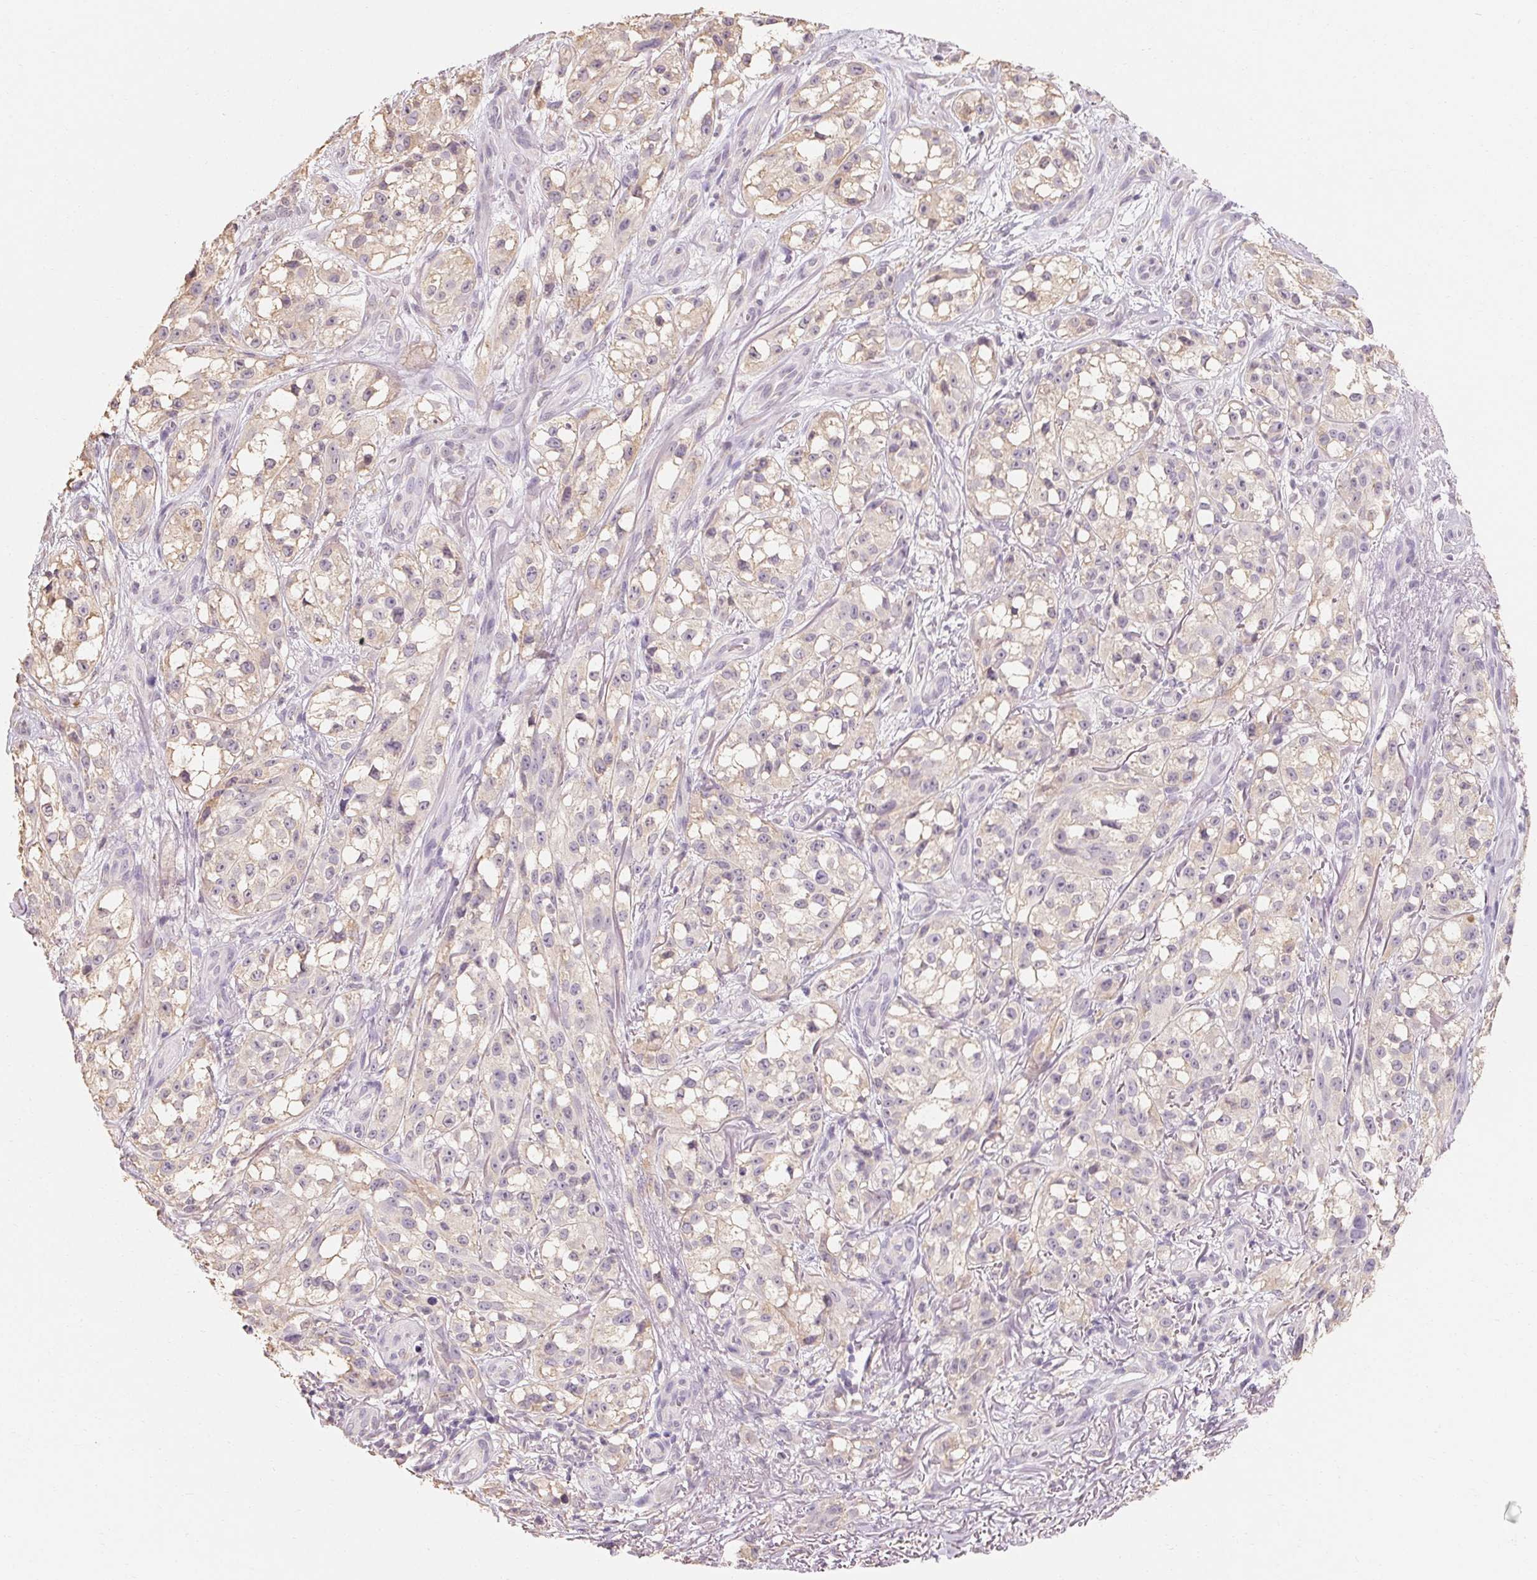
{"staining": {"intensity": "negative", "quantity": "none", "location": "none"}, "tissue": "melanoma", "cell_type": "Tumor cells", "image_type": "cancer", "snomed": [{"axis": "morphology", "description": "Malignant melanoma, NOS"}, {"axis": "topography", "description": "Skin"}], "caption": "Human melanoma stained for a protein using IHC reveals no expression in tumor cells.", "gene": "MAP7D2", "patient": {"sex": "female", "age": 85}}